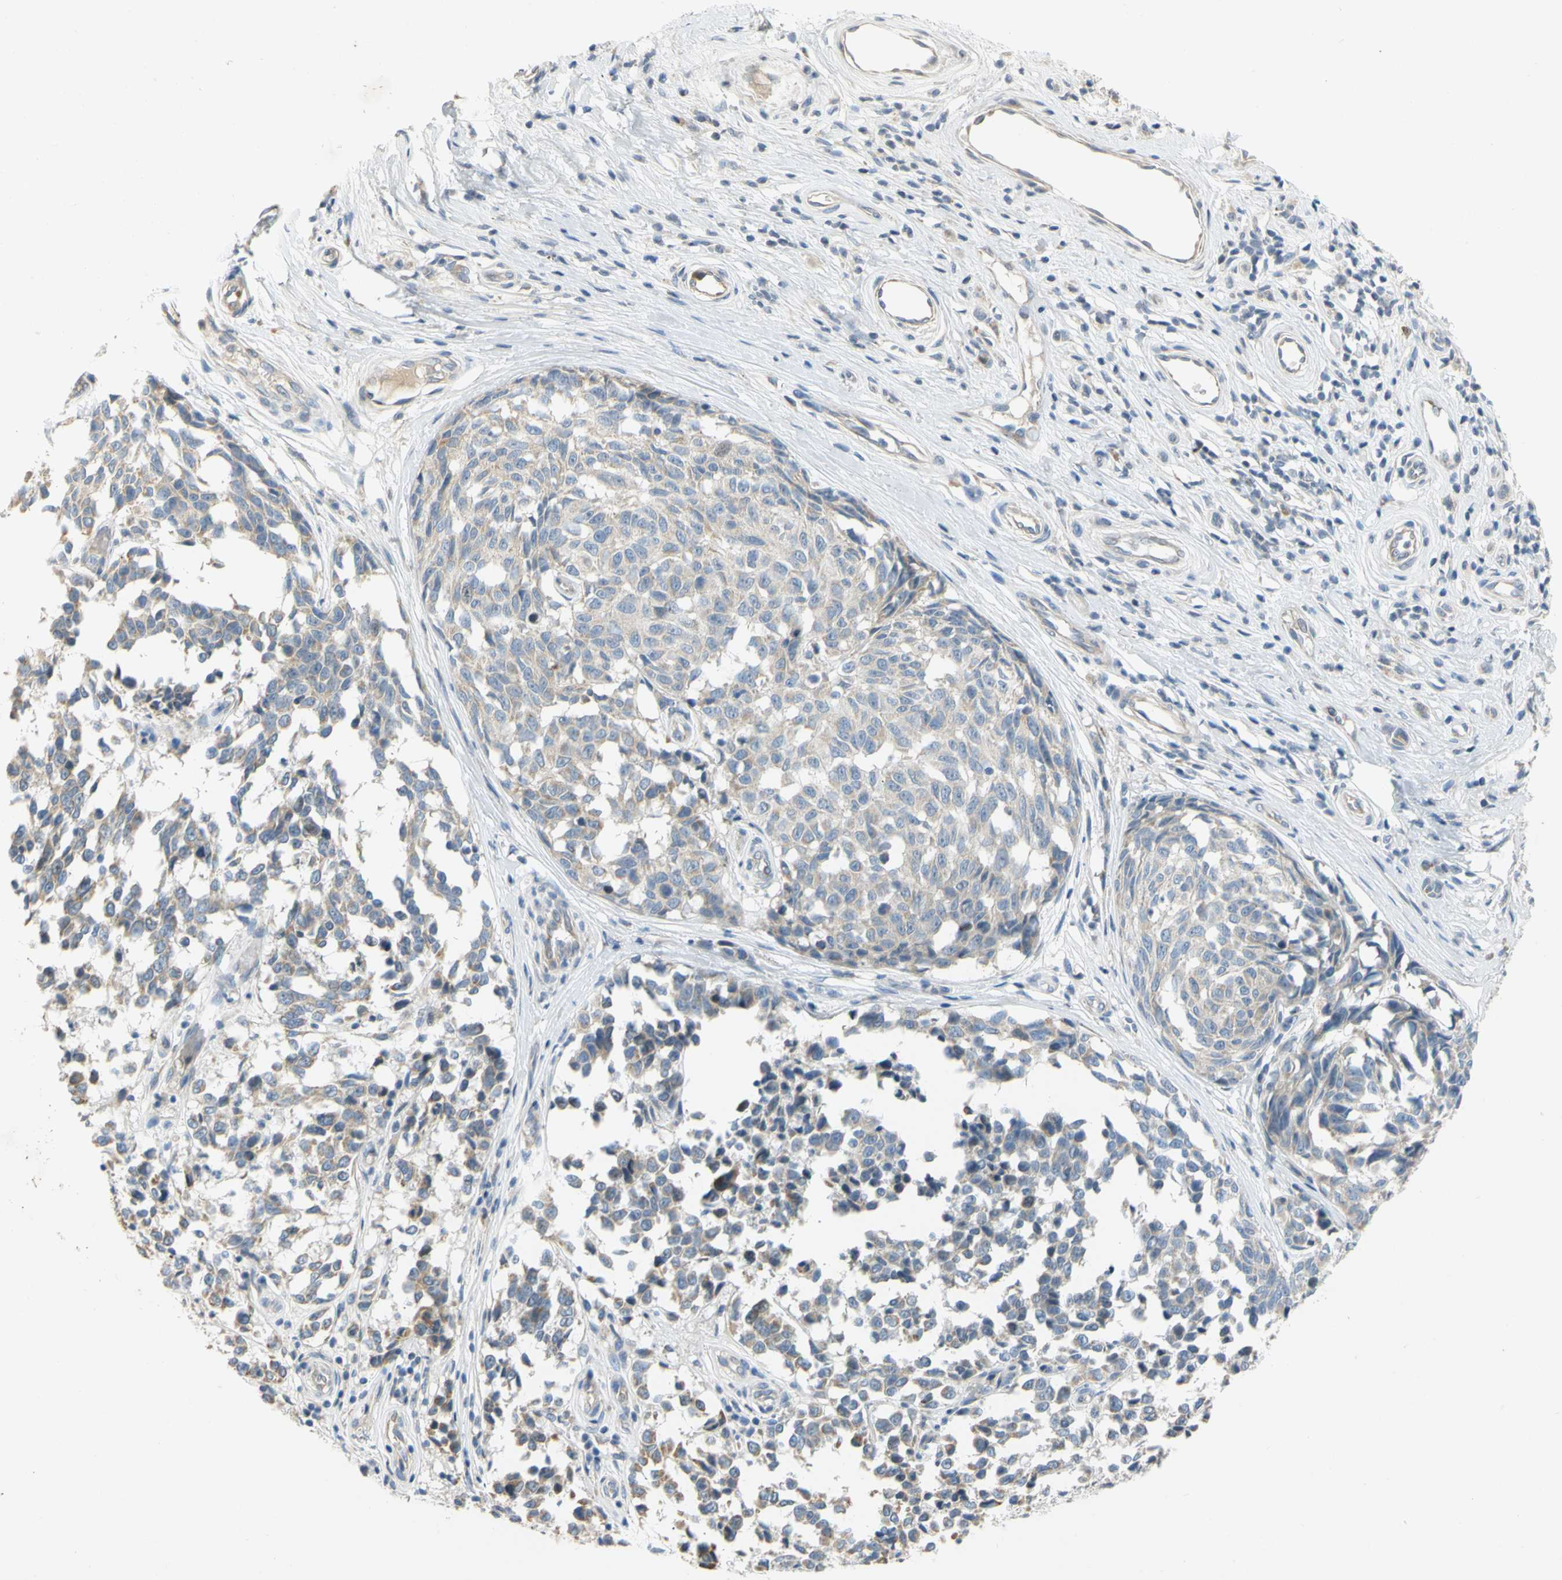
{"staining": {"intensity": "weak", "quantity": "25%-75%", "location": "cytoplasmic/membranous"}, "tissue": "melanoma", "cell_type": "Tumor cells", "image_type": "cancer", "snomed": [{"axis": "morphology", "description": "Malignant melanoma, NOS"}, {"axis": "topography", "description": "Skin"}], "caption": "Approximately 25%-75% of tumor cells in human malignant melanoma demonstrate weak cytoplasmic/membranous protein staining as visualized by brown immunohistochemical staining.", "gene": "CCNB2", "patient": {"sex": "female", "age": 64}}